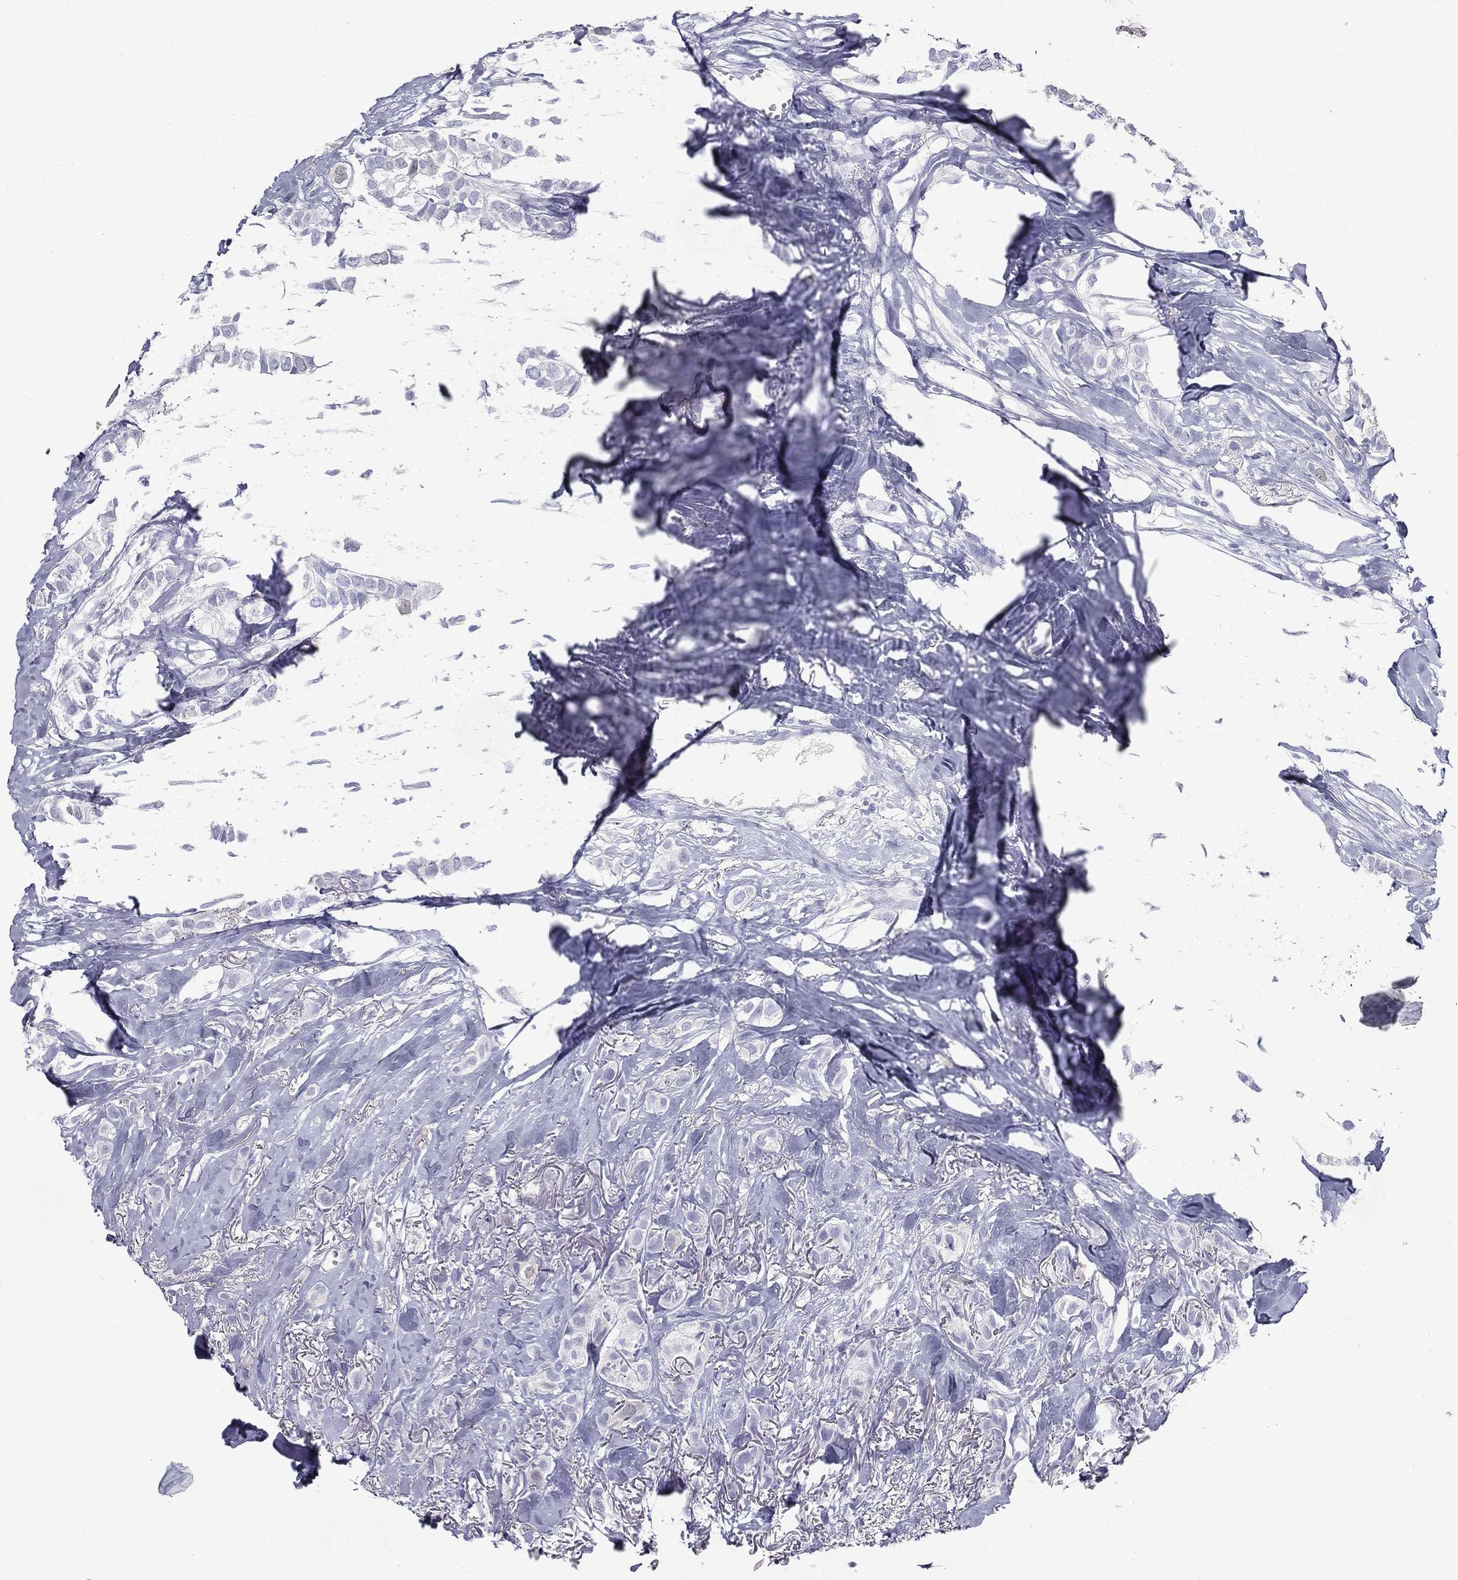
{"staining": {"intensity": "negative", "quantity": "none", "location": "none"}, "tissue": "breast cancer", "cell_type": "Tumor cells", "image_type": "cancer", "snomed": [{"axis": "morphology", "description": "Duct carcinoma"}, {"axis": "topography", "description": "Breast"}], "caption": "IHC histopathology image of breast infiltrating ductal carcinoma stained for a protein (brown), which shows no expression in tumor cells. (Immunohistochemistry (ihc), brightfield microscopy, high magnification).", "gene": "KIF2C", "patient": {"sex": "female", "age": 85}}